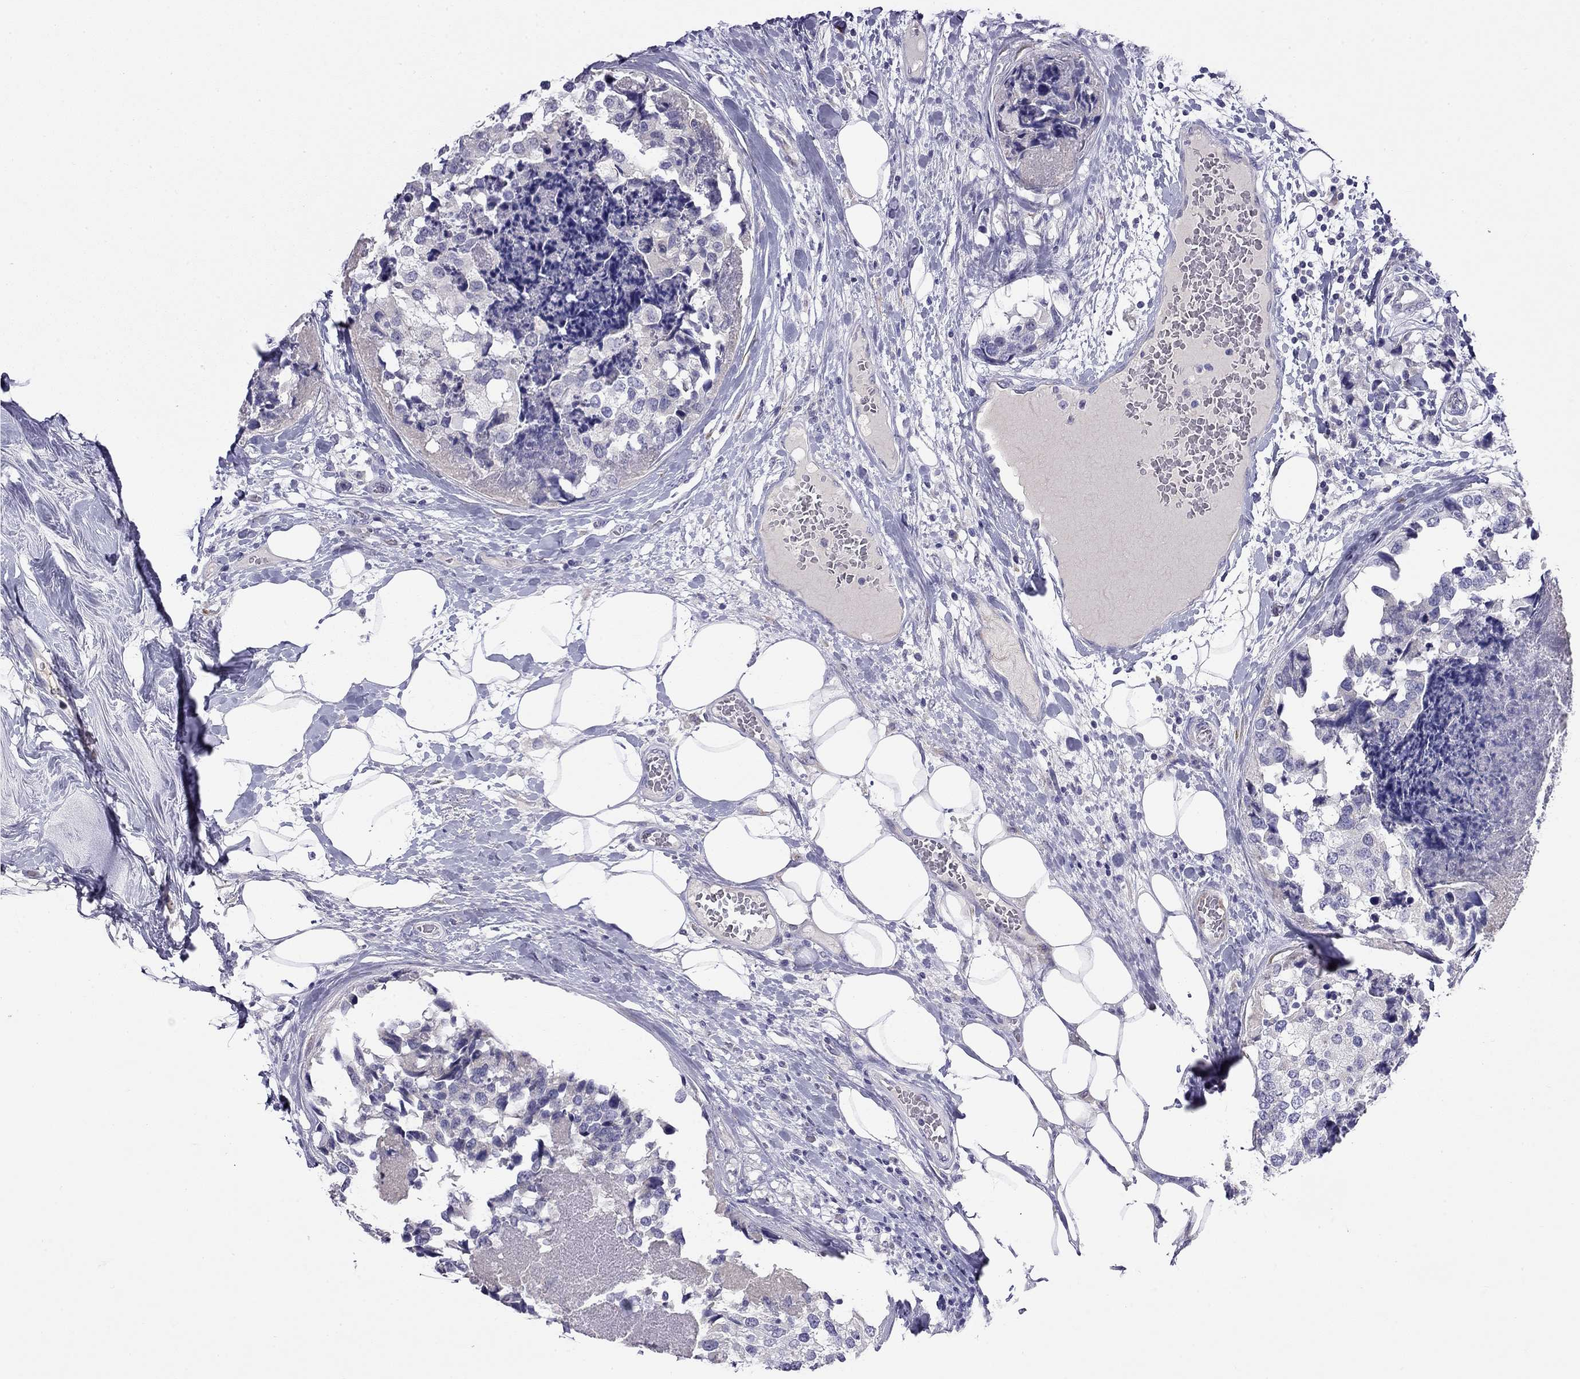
{"staining": {"intensity": "negative", "quantity": "none", "location": "none"}, "tissue": "breast cancer", "cell_type": "Tumor cells", "image_type": "cancer", "snomed": [{"axis": "morphology", "description": "Lobular carcinoma"}, {"axis": "topography", "description": "Breast"}], "caption": "Breast cancer stained for a protein using immunohistochemistry reveals no positivity tumor cells.", "gene": "CPNE4", "patient": {"sex": "female", "age": 59}}